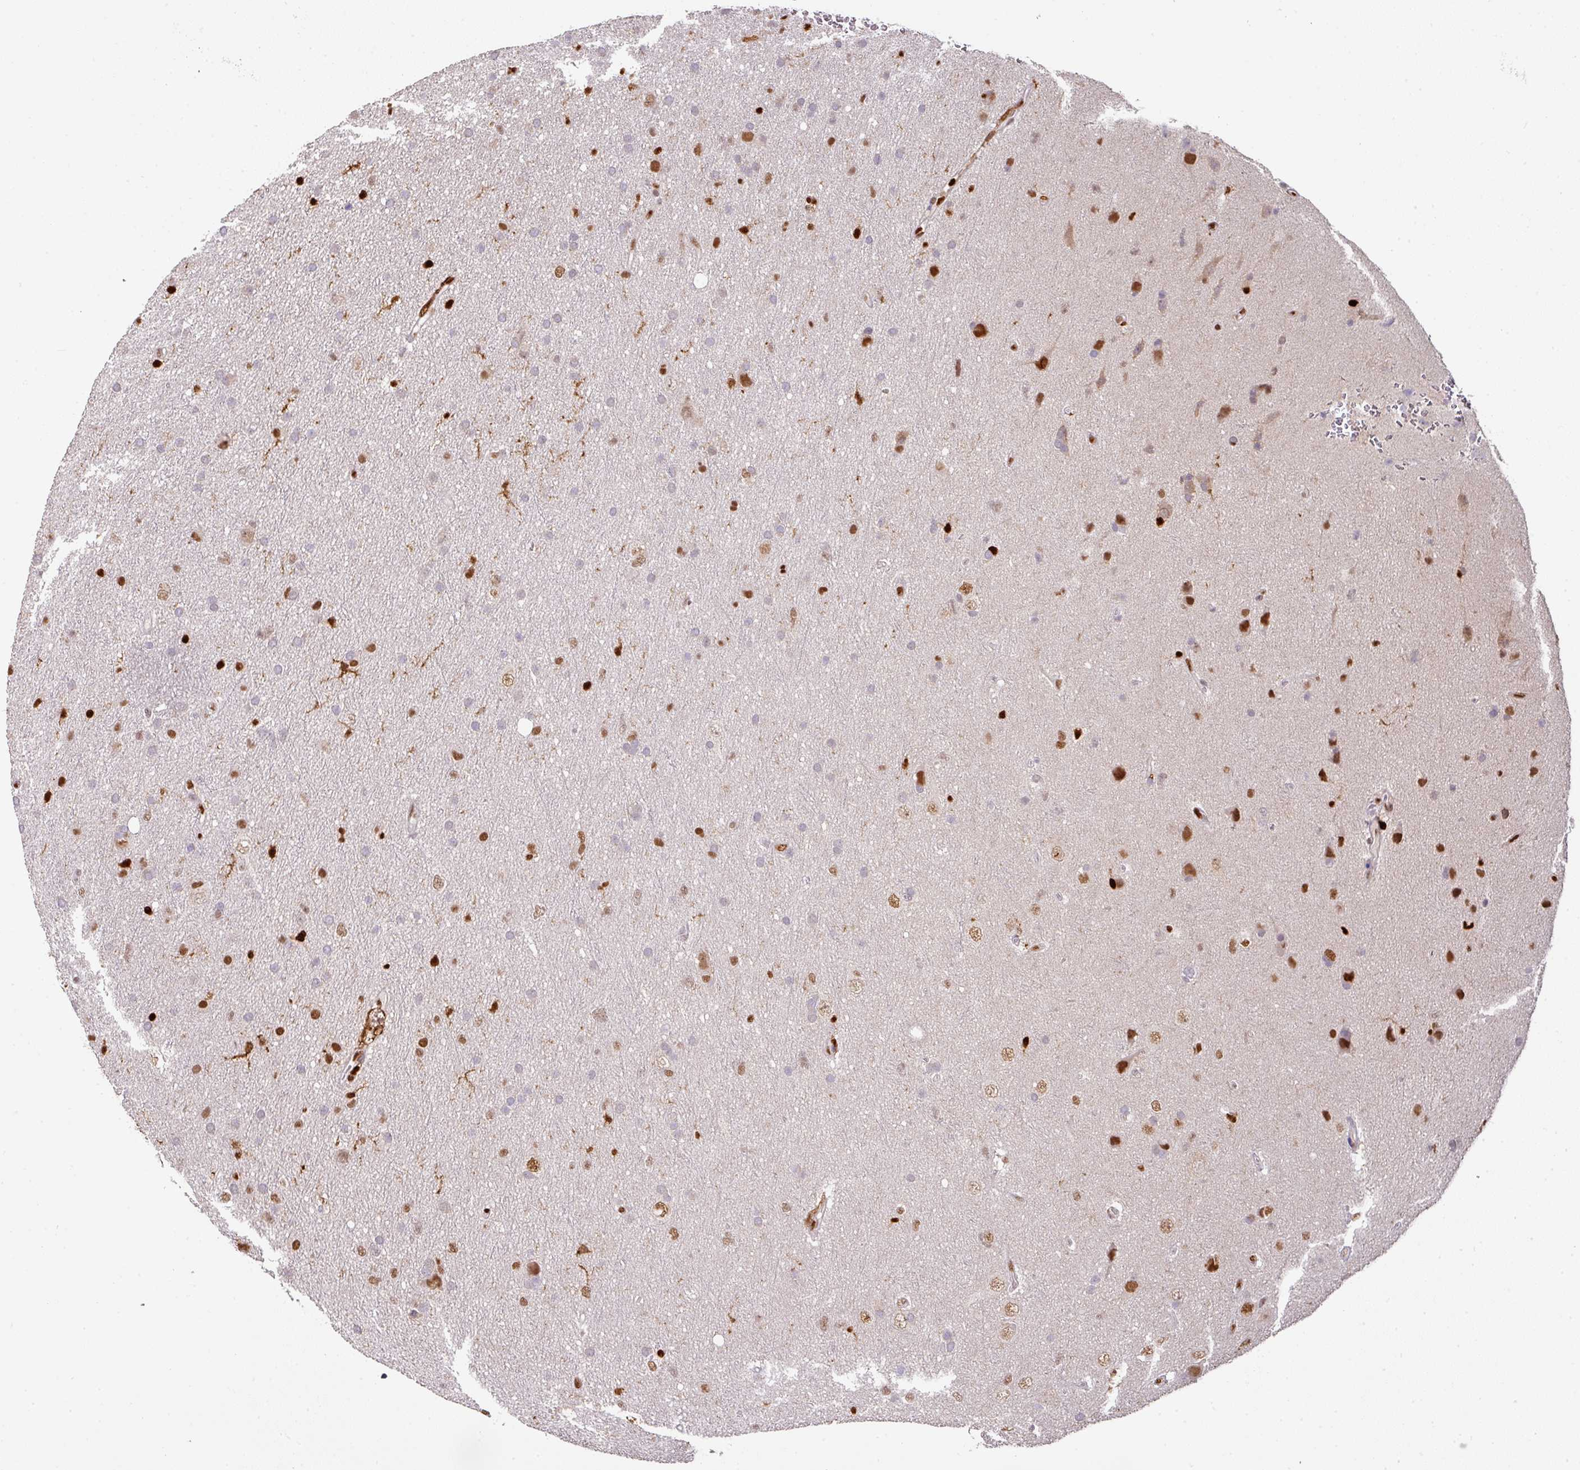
{"staining": {"intensity": "strong", "quantity": "<25%", "location": "nuclear"}, "tissue": "glioma", "cell_type": "Tumor cells", "image_type": "cancer", "snomed": [{"axis": "morphology", "description": "Glioma, malignant, Low grade"}, {"axis": "topography", "description": "Cerebral cortex"}], "caption": "Protein staining demonstrates strong nuclear positivity in approximately <25% of tumor cells in glioma. Immunohistochemistry stains the protein of interest in brown and the nuclei are stained blue.", "gene": "SAMHD1", "patient": {"sex": "female", "age": 39}}